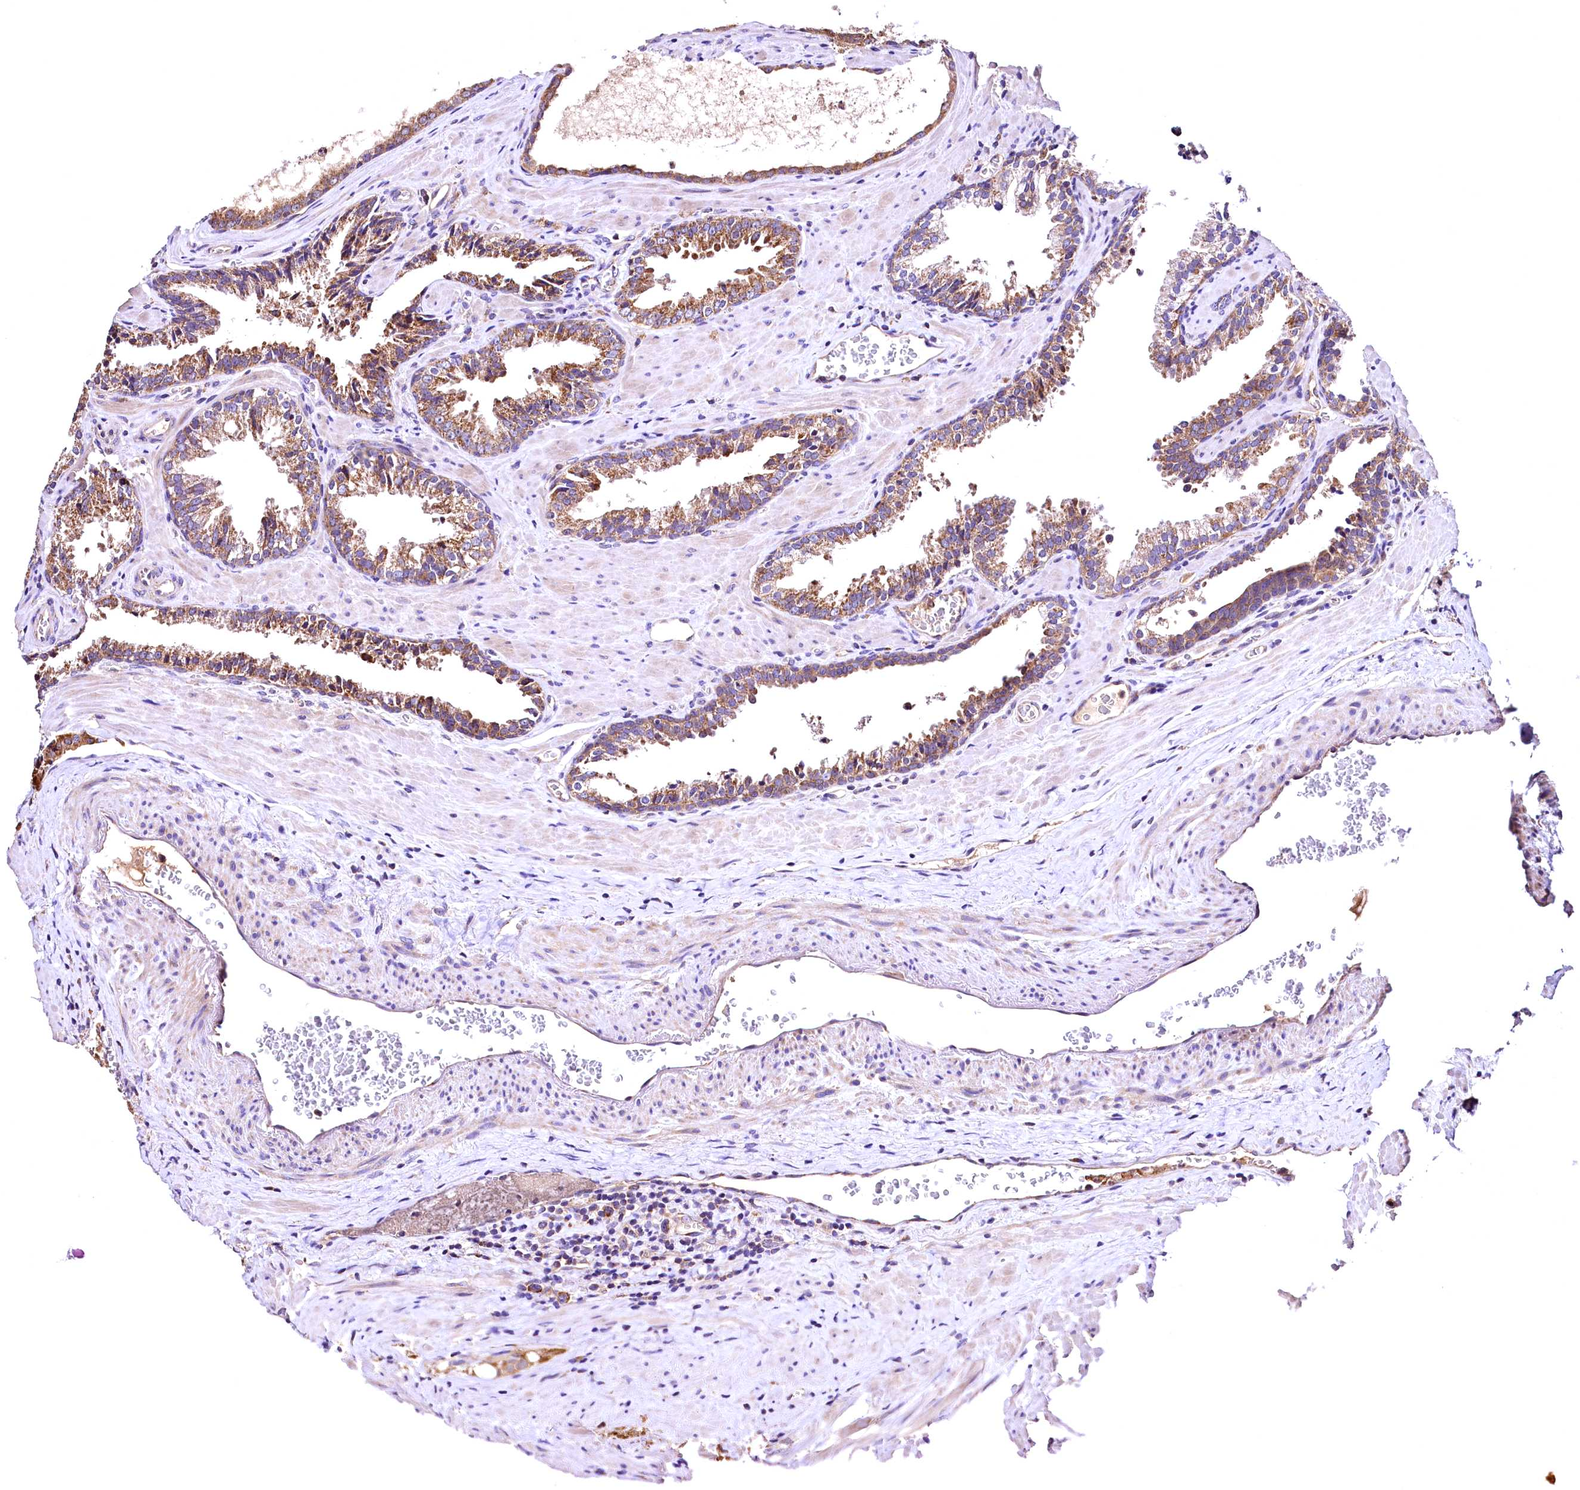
{"staining": {"intensity": "moderate", "quantity": ">75%", "location": "cytoplasmic/membranous"}, "tissue": "prostate cancer", "cell_type": "Tumor cells", "image_type": "cancer", "snomed": [{"axis": "morphology", "description": "Adenocarcinoma, High grade"}, {"axis": "topography", "description": "Prostate"}], "caption": "Approximately >75% of tumor cells in human prostate cancer demonstrate moderate cytoplasmic/membranous protein positivity as visualized by brown immunohistochemical staining.", "gene": "MRPL57", "patient": {"sex": "male", "age": 68}}